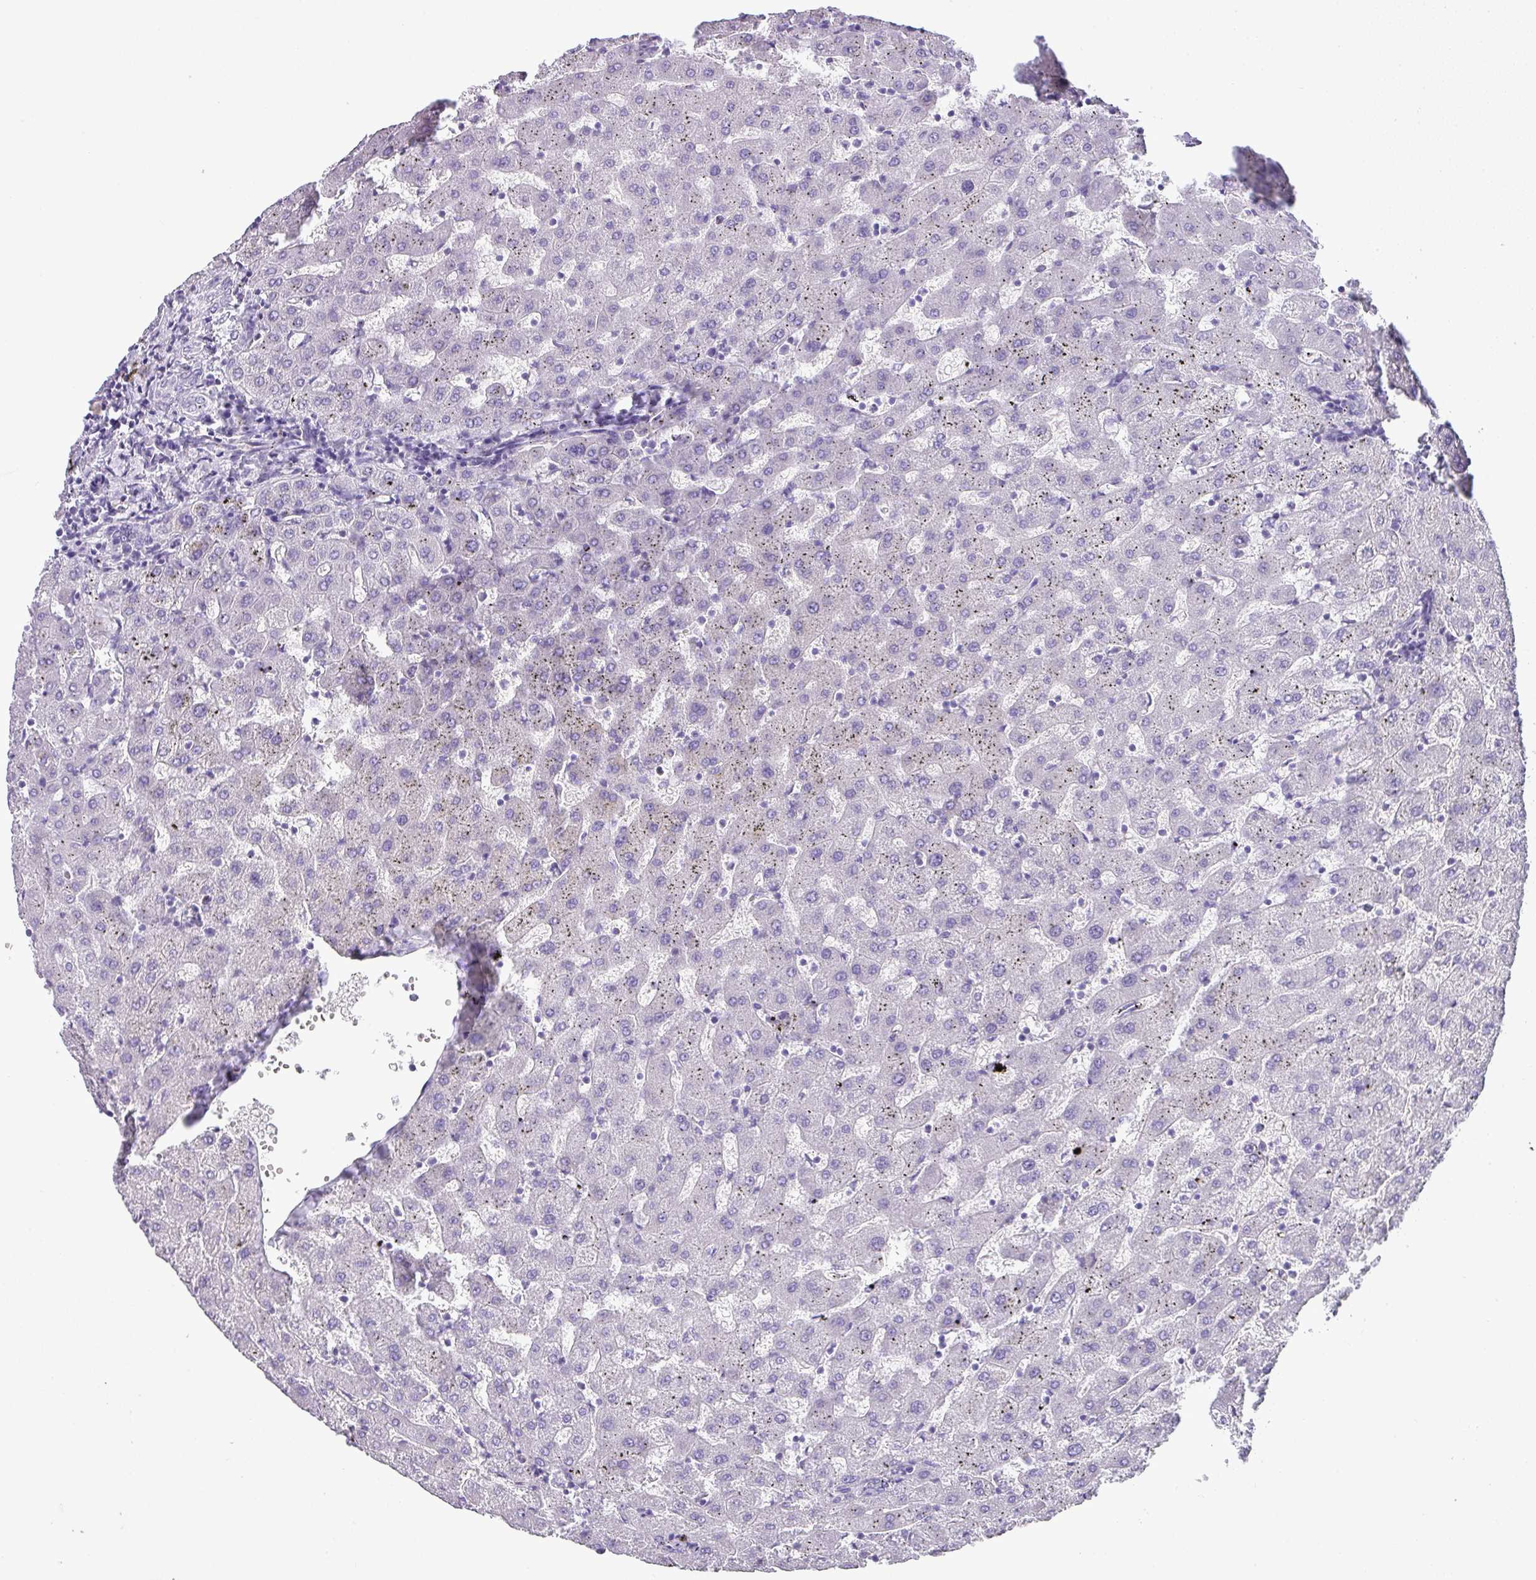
{"staining": {"intensity": "negative", "quantity": "none", "location": "none"}, "tissue": "liver", "cell_type": "Cholangiocytes", "image_type": "normal", "snomed": [{"axis": "morphology", "description": "Normal tissue, NOS"}, {"axis": "topography", "description": "Liver"}], "caption": "Immunohistochemical staining of unremarkable liver displays no significant positivity in cholangiocytes. (Stains: DAB (3,3'-diaminobenzidine) IHC with hematoxylin counter stain, Microscopy: brightfield microscopy at high magnification).", "gene": "TNP1", "patient": {"sex": "female", "age": 63}}